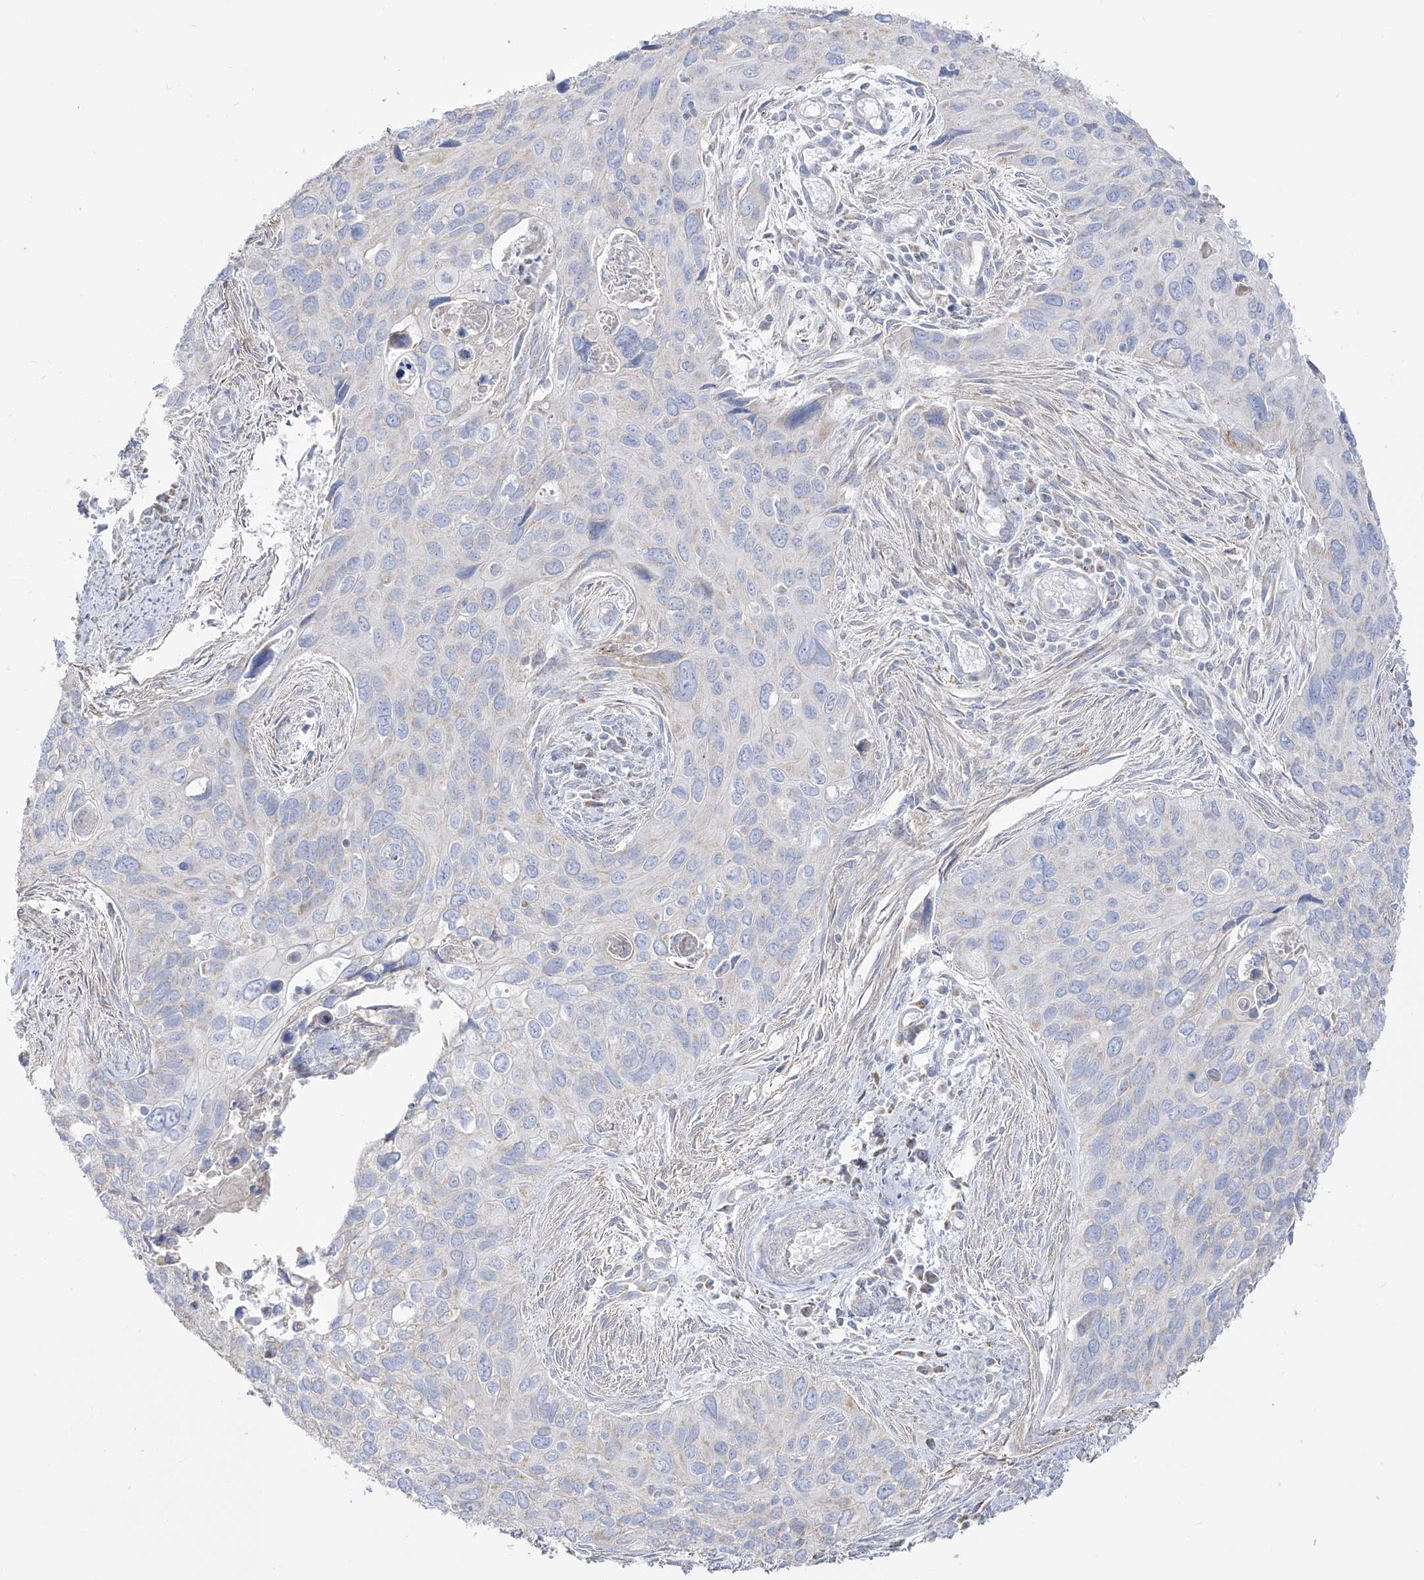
{"staining": {"intensity": "negative", "quantity": "none", "location": "none"}, "tissue": "cervical cancer", "cell_type": "Tumor cells", "image_type": "cancer", "snomed": [{"axis": "morphology", "description": "Squamous cell carcinoma, NOS"}, {"axis": "topography", "description": "Cervix"}], "caption": "IHC photomicrograph of neoplastic tissue: human cervical cancer (squamous cell carcinoma) stained with DAB (3,3'-diaminobenzidine) demonstrates no significant protein expression in tumor cells. (DAB (3,3'-diaminobenzidine) IHC, high magnification).", "gene": "RCHY1", "patient": {"sex": "female", "age": 55}}